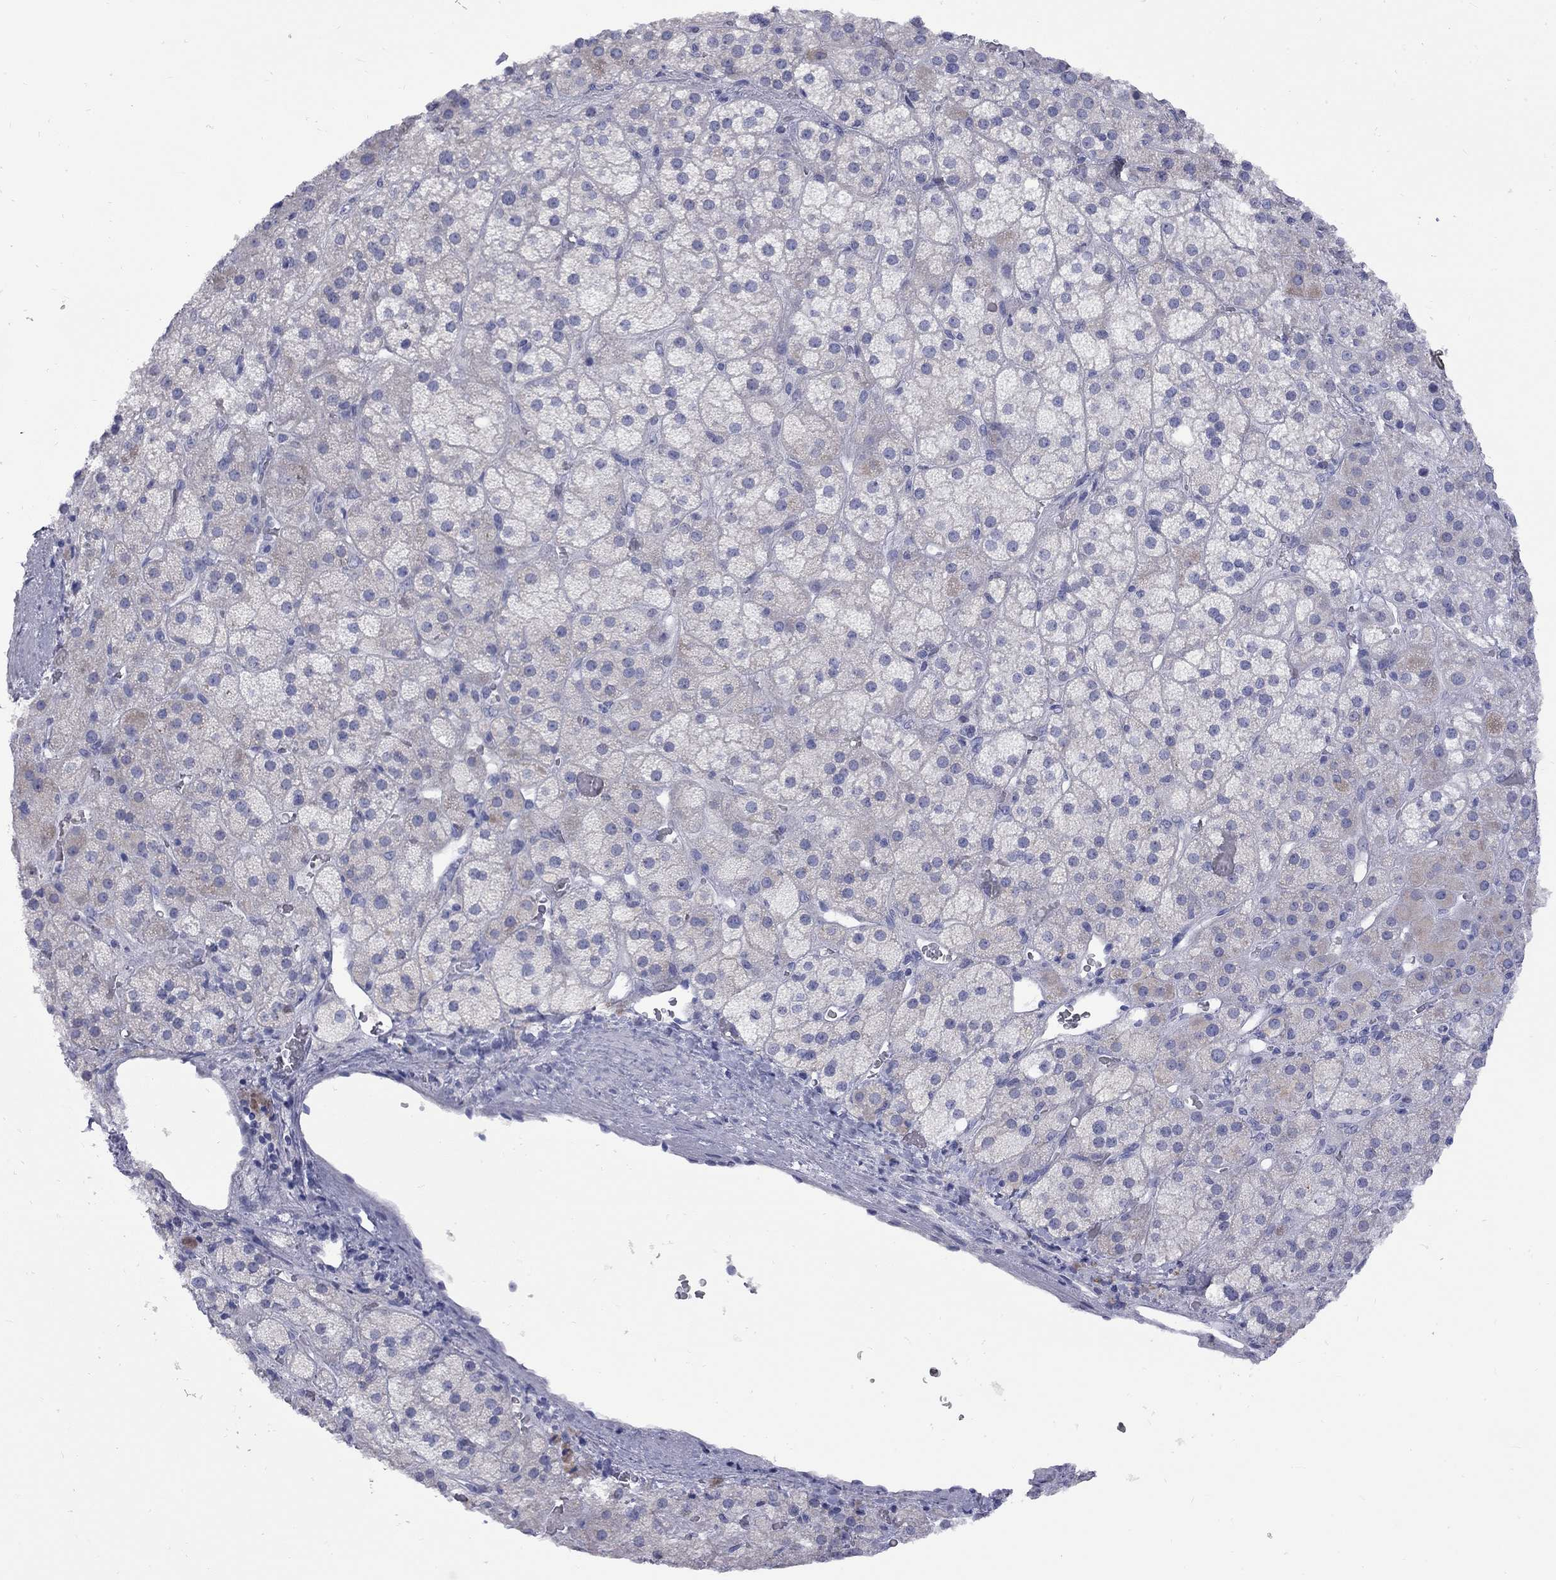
{"staining": {"intensity": "weak", "quantity": "<25%", "location": "cytoplasmic/membranous"}, "tissue": "adrenal gland", "cell_type": "Glandular cells", "image_type": "normal", "snomed": [{"axis": "morphology", "description": "Normal tissue, NOS"}, {"axis": "topography", "description": "Adrenal gland"}], "caption": "This micrograph is of benign adrenal gland stained with immunohistochemistry to label a protein in brown with the nuclei are counter-stained blue. There is no expression in glandular cells.", "gene": "ABCB4", "patient": {"sex": "male", "age": 57}}